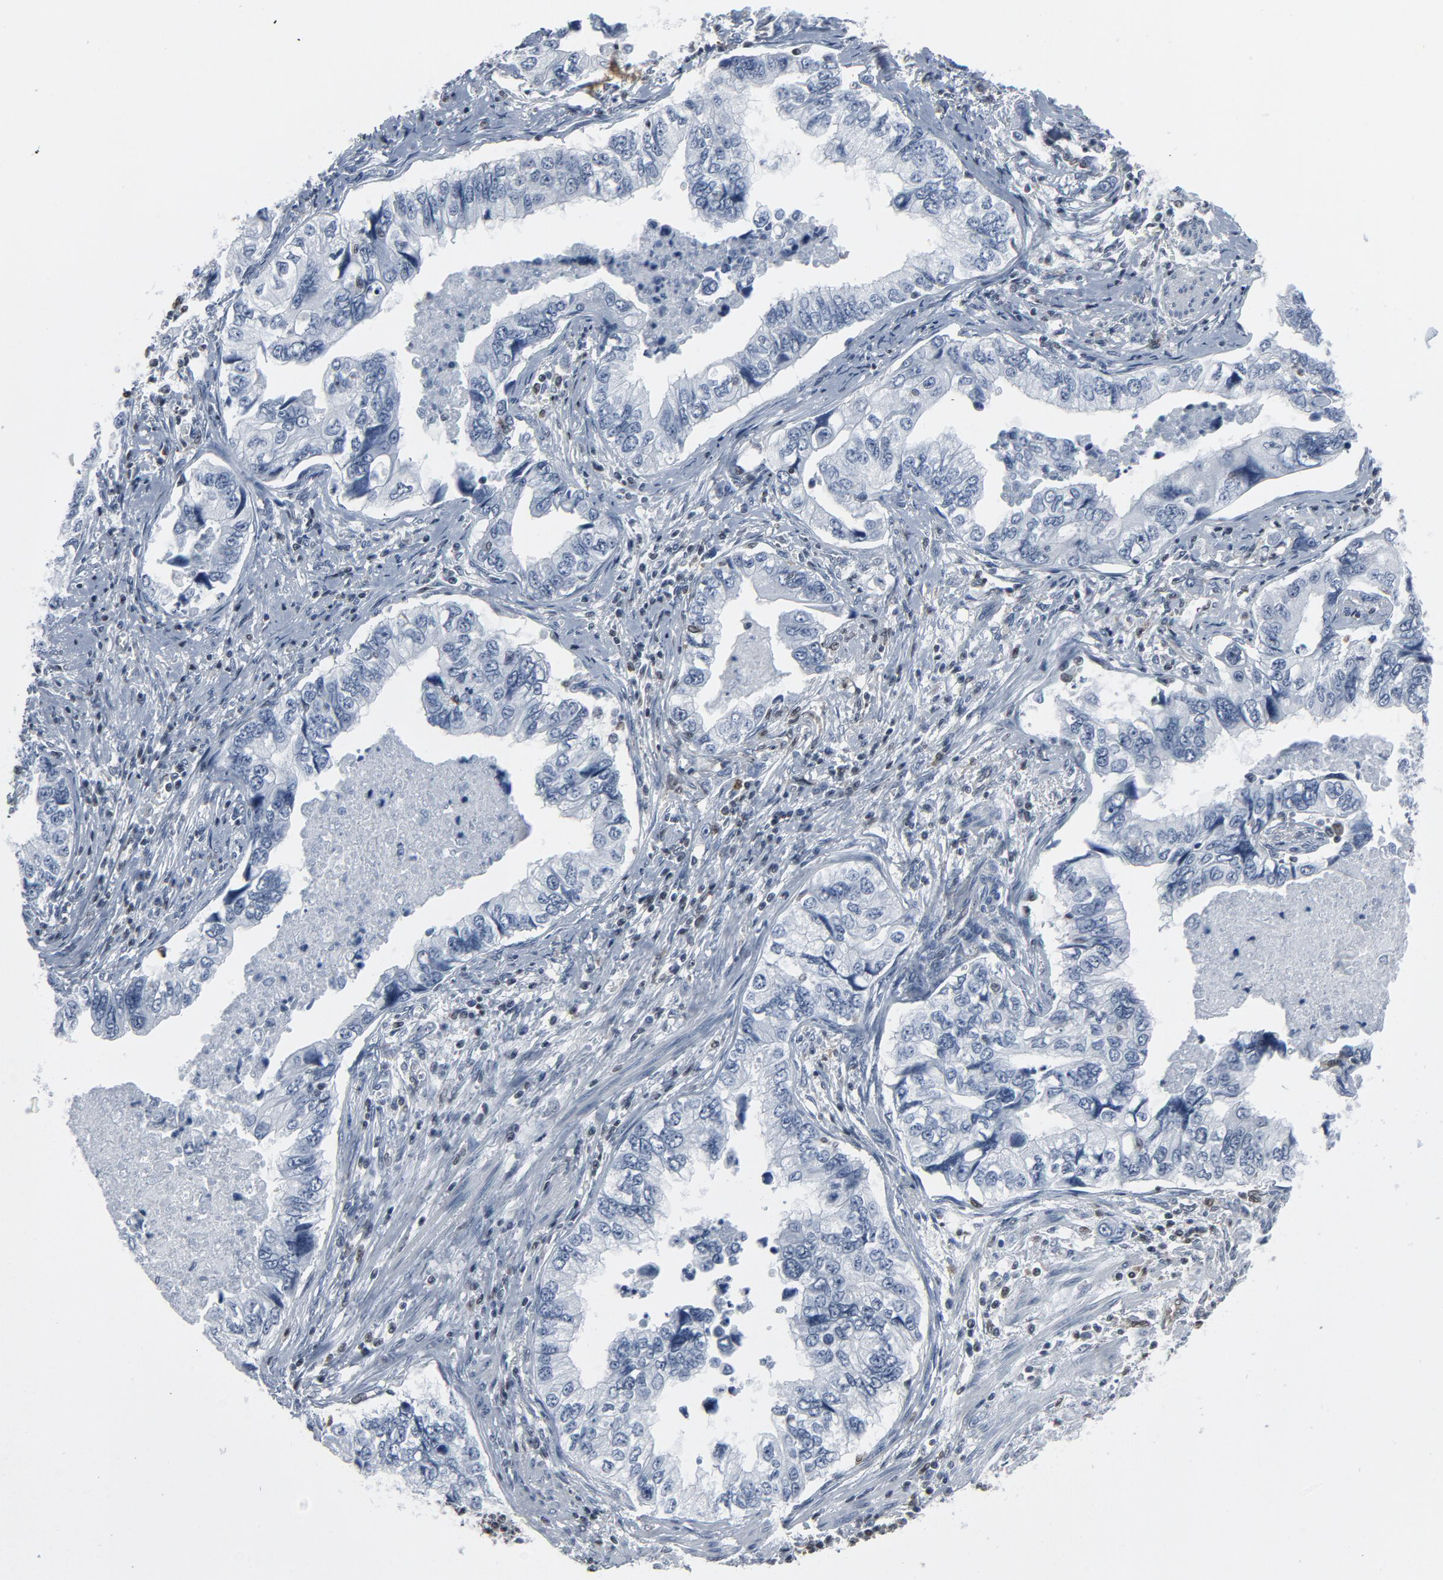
{"staining": {"intensity": "negative", "quantity": "none", "location": "none"}, "tissue": "stomach cancer", "cell_type": "Tumor cells", "image_type": "cancer", "snomed": [{"axis": "morphology", "description": "Adenocarcinoma, NOS"}, {"axis": "topography", "description": "Pancreas"}, {"axis": "topography", "description": "Stomach, upper"}], "caption": "High magnification brightfield microscopy of adenocarcinoma (stomach) stained with DAB (brown) and counterstained with hematoxylin (blue): tumor cells show no significant staining.", "gene": "STAT5A", "patient": {"sex": "male", "age": 77}}